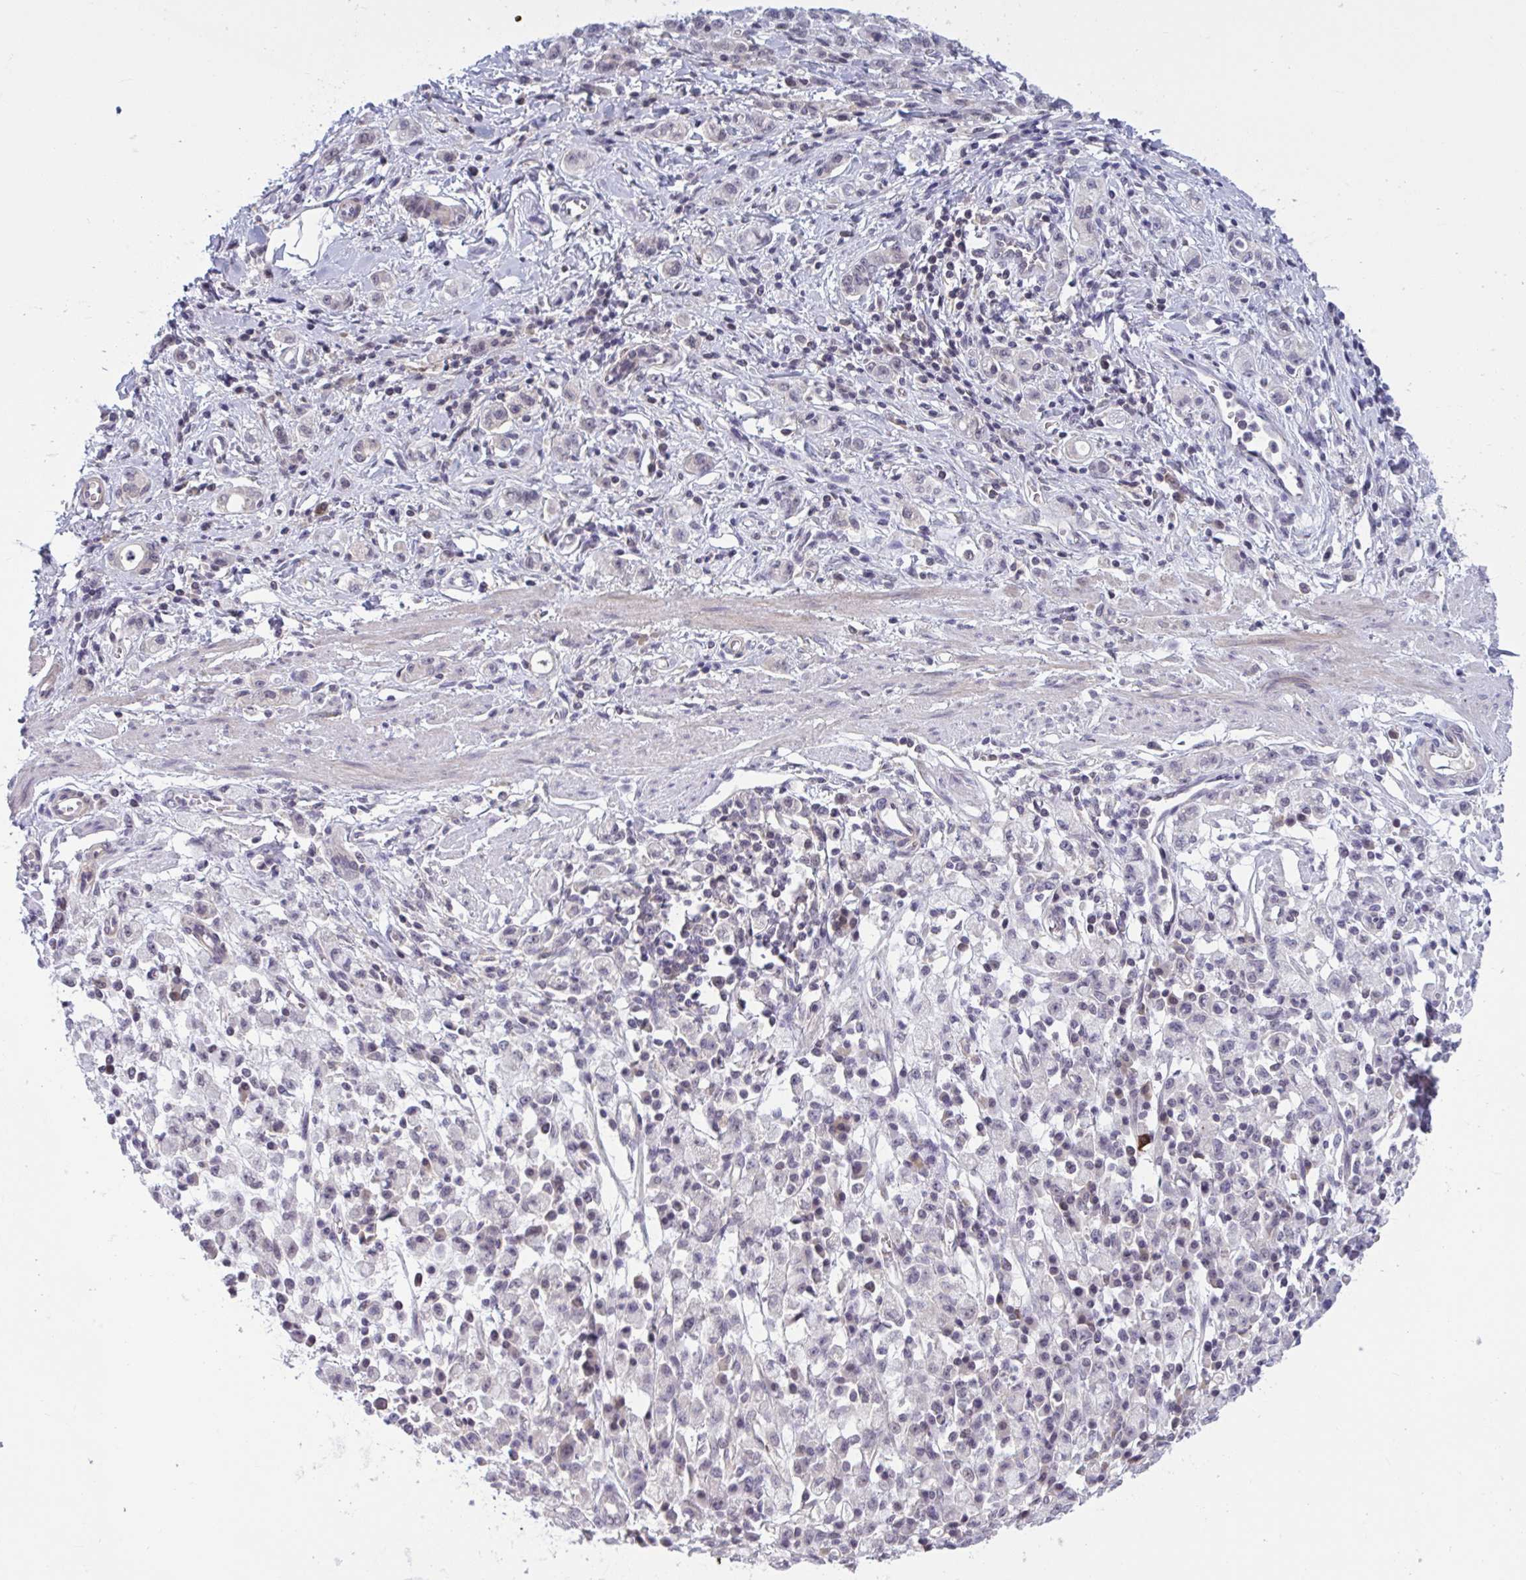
{"staining": {"intensity": "negative", "quantity": "none", "location": "none"}, "tissue": "stomach cancer", "cell_type": "Tumor cells", "image_type": "cancer", "snomed": [{"axis": "morphology", "description": "Adenocarcinoma, NOS"}, {"axis": "topography", "description": "Stomach"}], "caption": "IHC micrograph of neoplastic tissue: human stomach cancer stained with DAB exhibits no significant protein staining in tumor cells.", "gene": "TTC7B", "patient": {"sex": "male", "age": 77}}